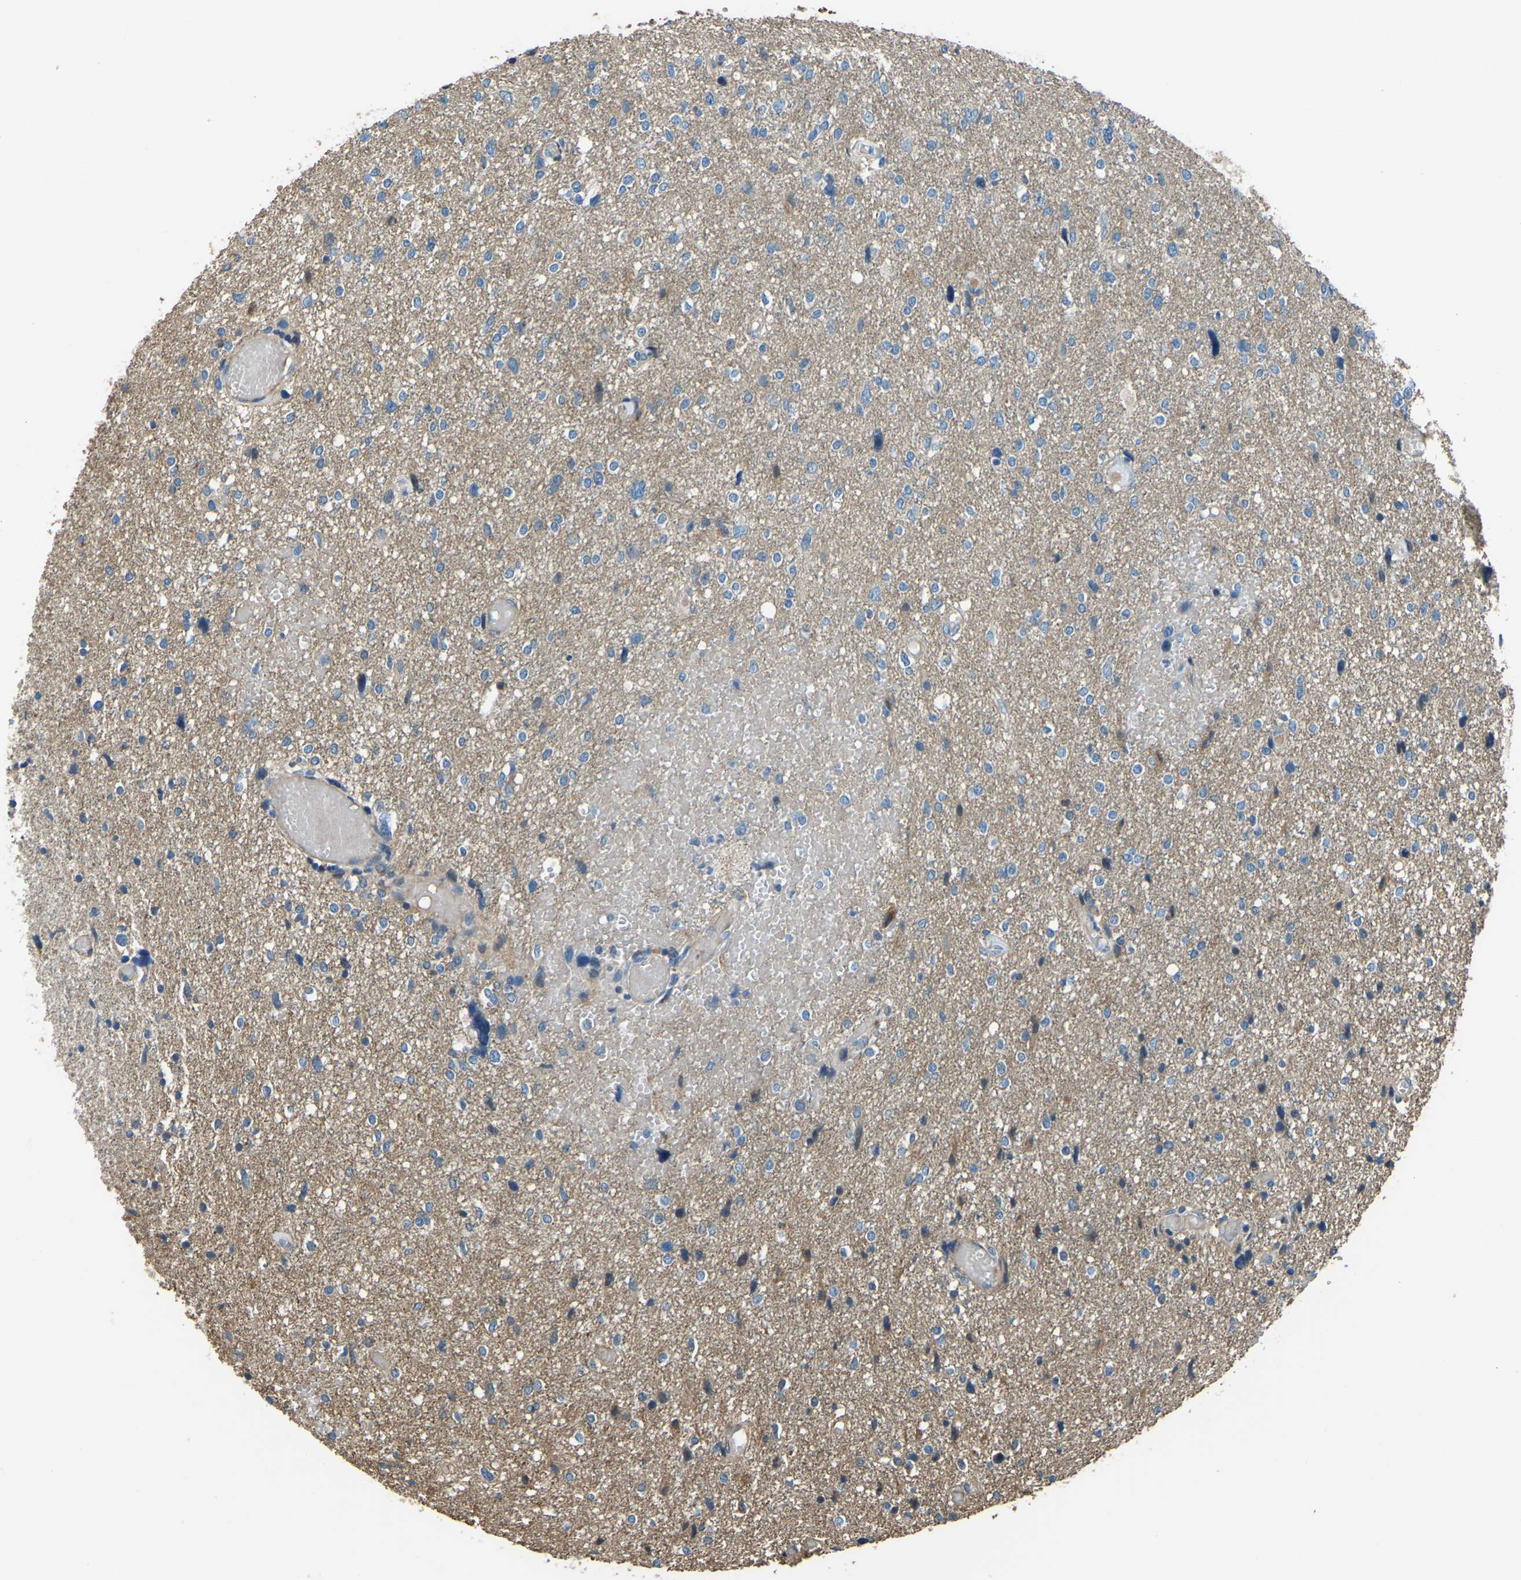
{"staining": {"intensity": "weak", "quantity": "25%-75%", "location": "cytoplasmic/membranous"}, "tissue": "glioma", "cell_type": "Tumor cells", "image_type": "cancer", "snomed": [{"axis": "morphology", "description": "Glioma, malignant, High grade"}, {"axis": "topography", "description": "Brain"}], "caption": "Immunohistochemistry (IHC) histopathology image of neoplastic tissue: human glioma stained using immunohistochemistry (IHC) reveals low levels of weak protein expression localized specifically in the cytoplasmic/membranous of tumor cells, appearing as a cytoplasmic/membranous brown color.", "gene": "COL3A1", "patient": {"sex": "female", "age": 59}}